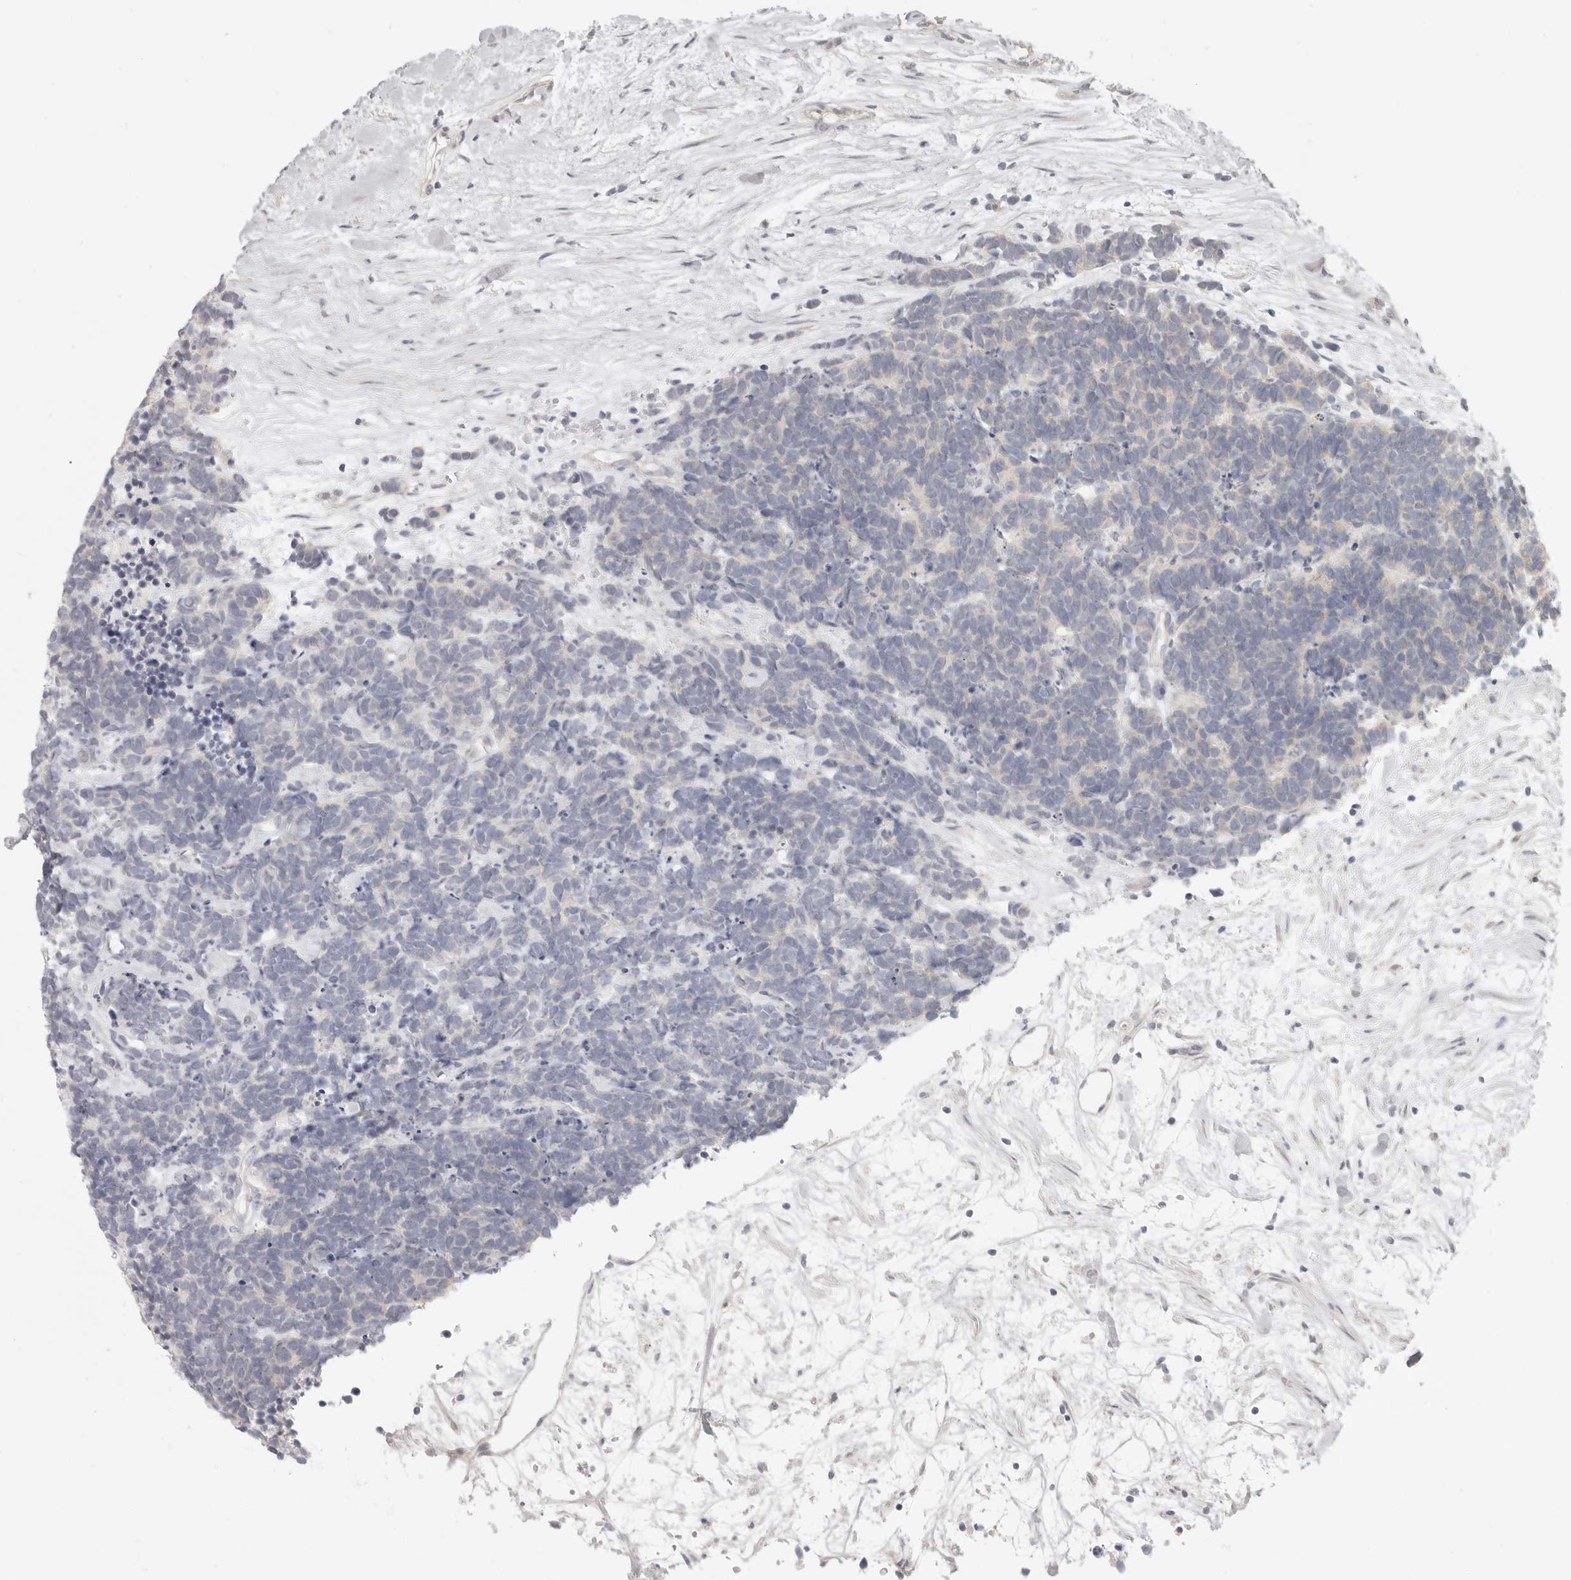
{"staining": {"intensity": "negative", "quantity": "none", "location": "none"}, "tissue": "carcinoid", "cell_type": "Tumor cells", "image_type": "cancer", "snomed": [{"axis": "morphology", "description": "Carcinoma, NOS"}, {"axis": "morphology", "description": "Carcinoid, malignant, NOS"}, {"axis": "topography", "description": "Urinary bladder"}], "caption": "The immunohistochemistry (IHC) histopathology image has no significant positivity in tumor cells of malignant carcinoid tissue. The staining is performed using DAB (3,3'-diaminobenzidine) brown chromogen with nuclei counter-stained in using hematoxylin.", "gene": "AHDC1", "patient": {"sex": "male", "age": 57}}